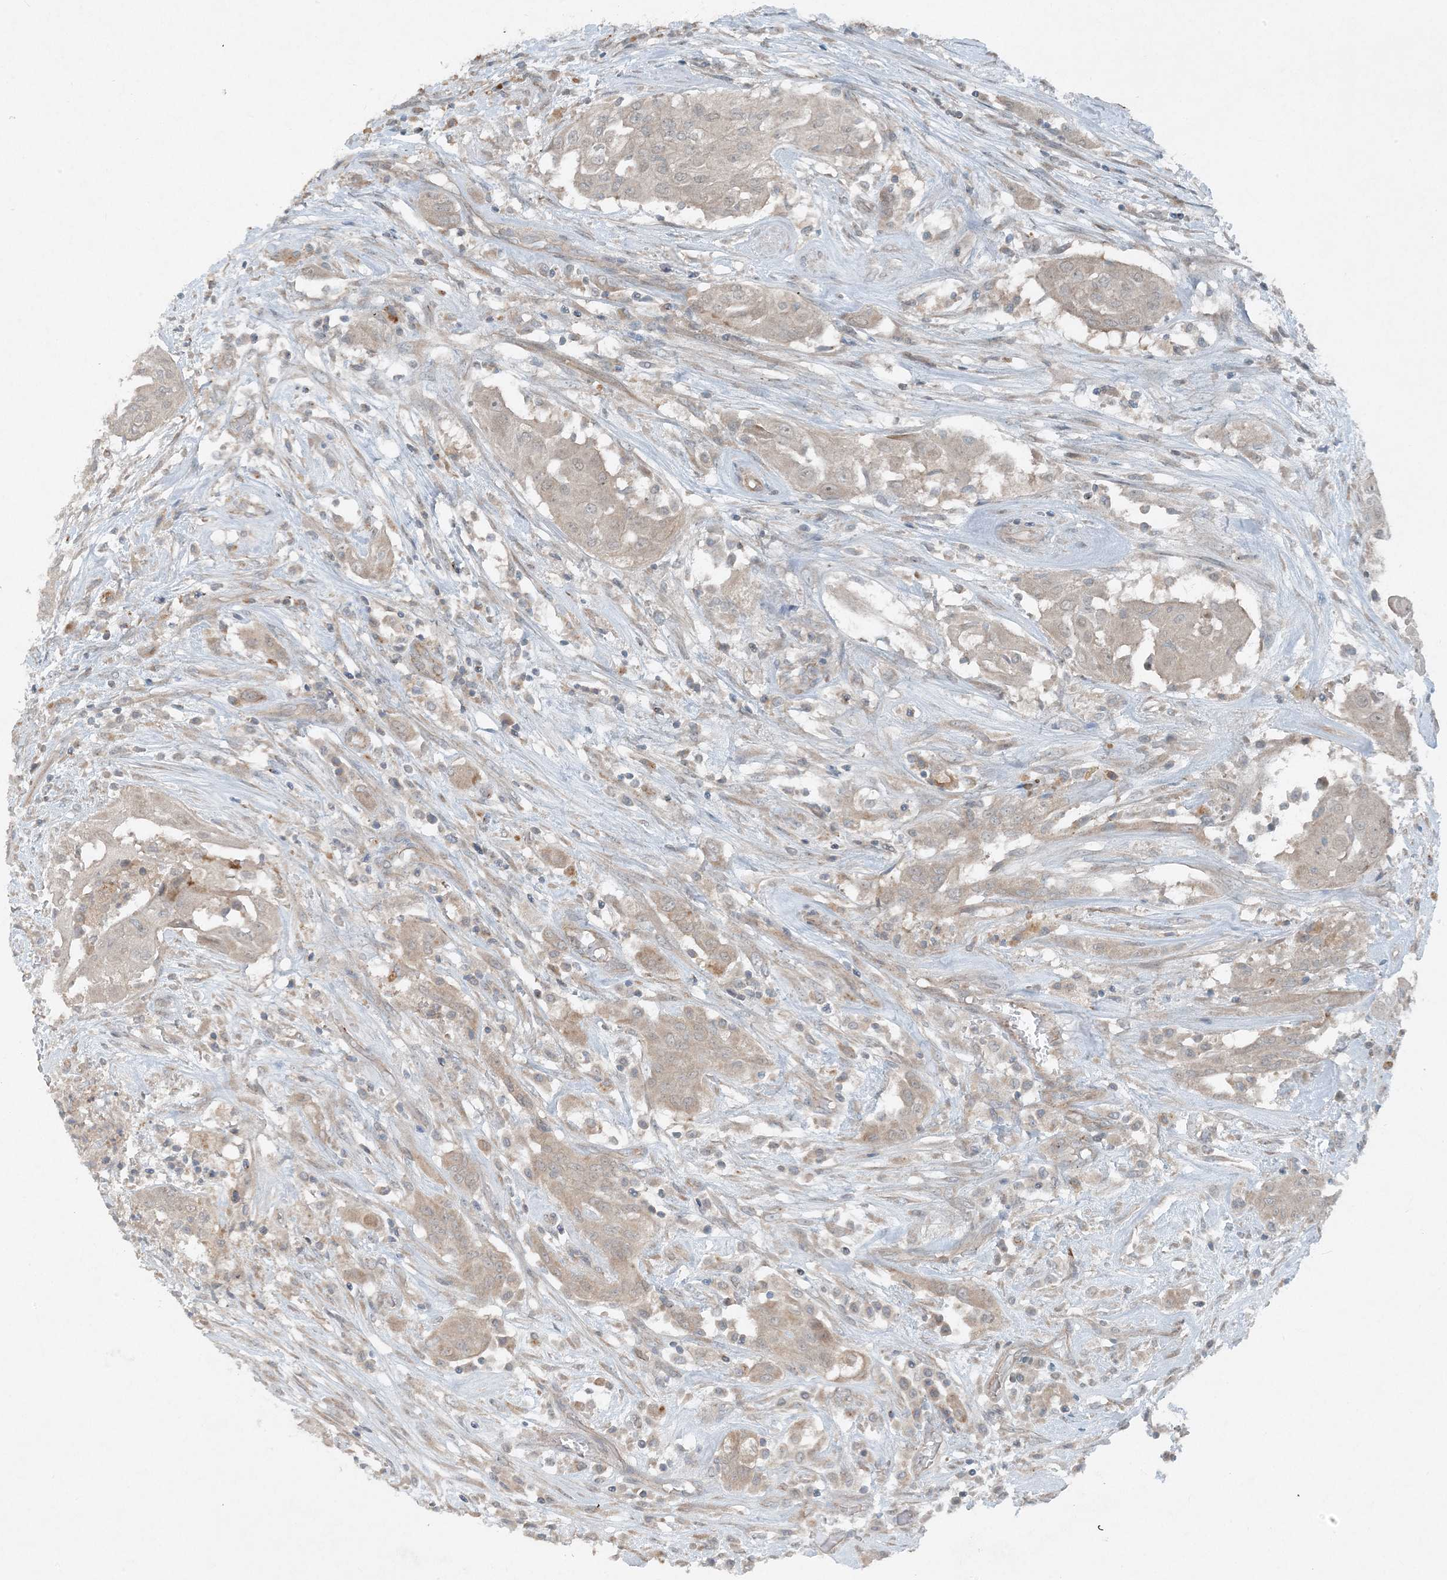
{"staining": {"intensity": "weak", "quantity": ">75%", "location": "cytoplasmic/membranous"}, "tissue": "thyroid cancer", "cell_type": "Tumor cells", "image_type": "cancer", "snomed": [{"axis": "morphology", "description": "Papillary adenocarcinoma, NOS"}, {"axis": "topography", "description": "Thyroid gland"}], "caption": "Protein expression analysis of thyroid cancer displays weak cytoplasmic/membranous staining in approximately >75% of tumor cells.", "gene": "MITD1", "patient": {"sex": "female", "age": 59}}